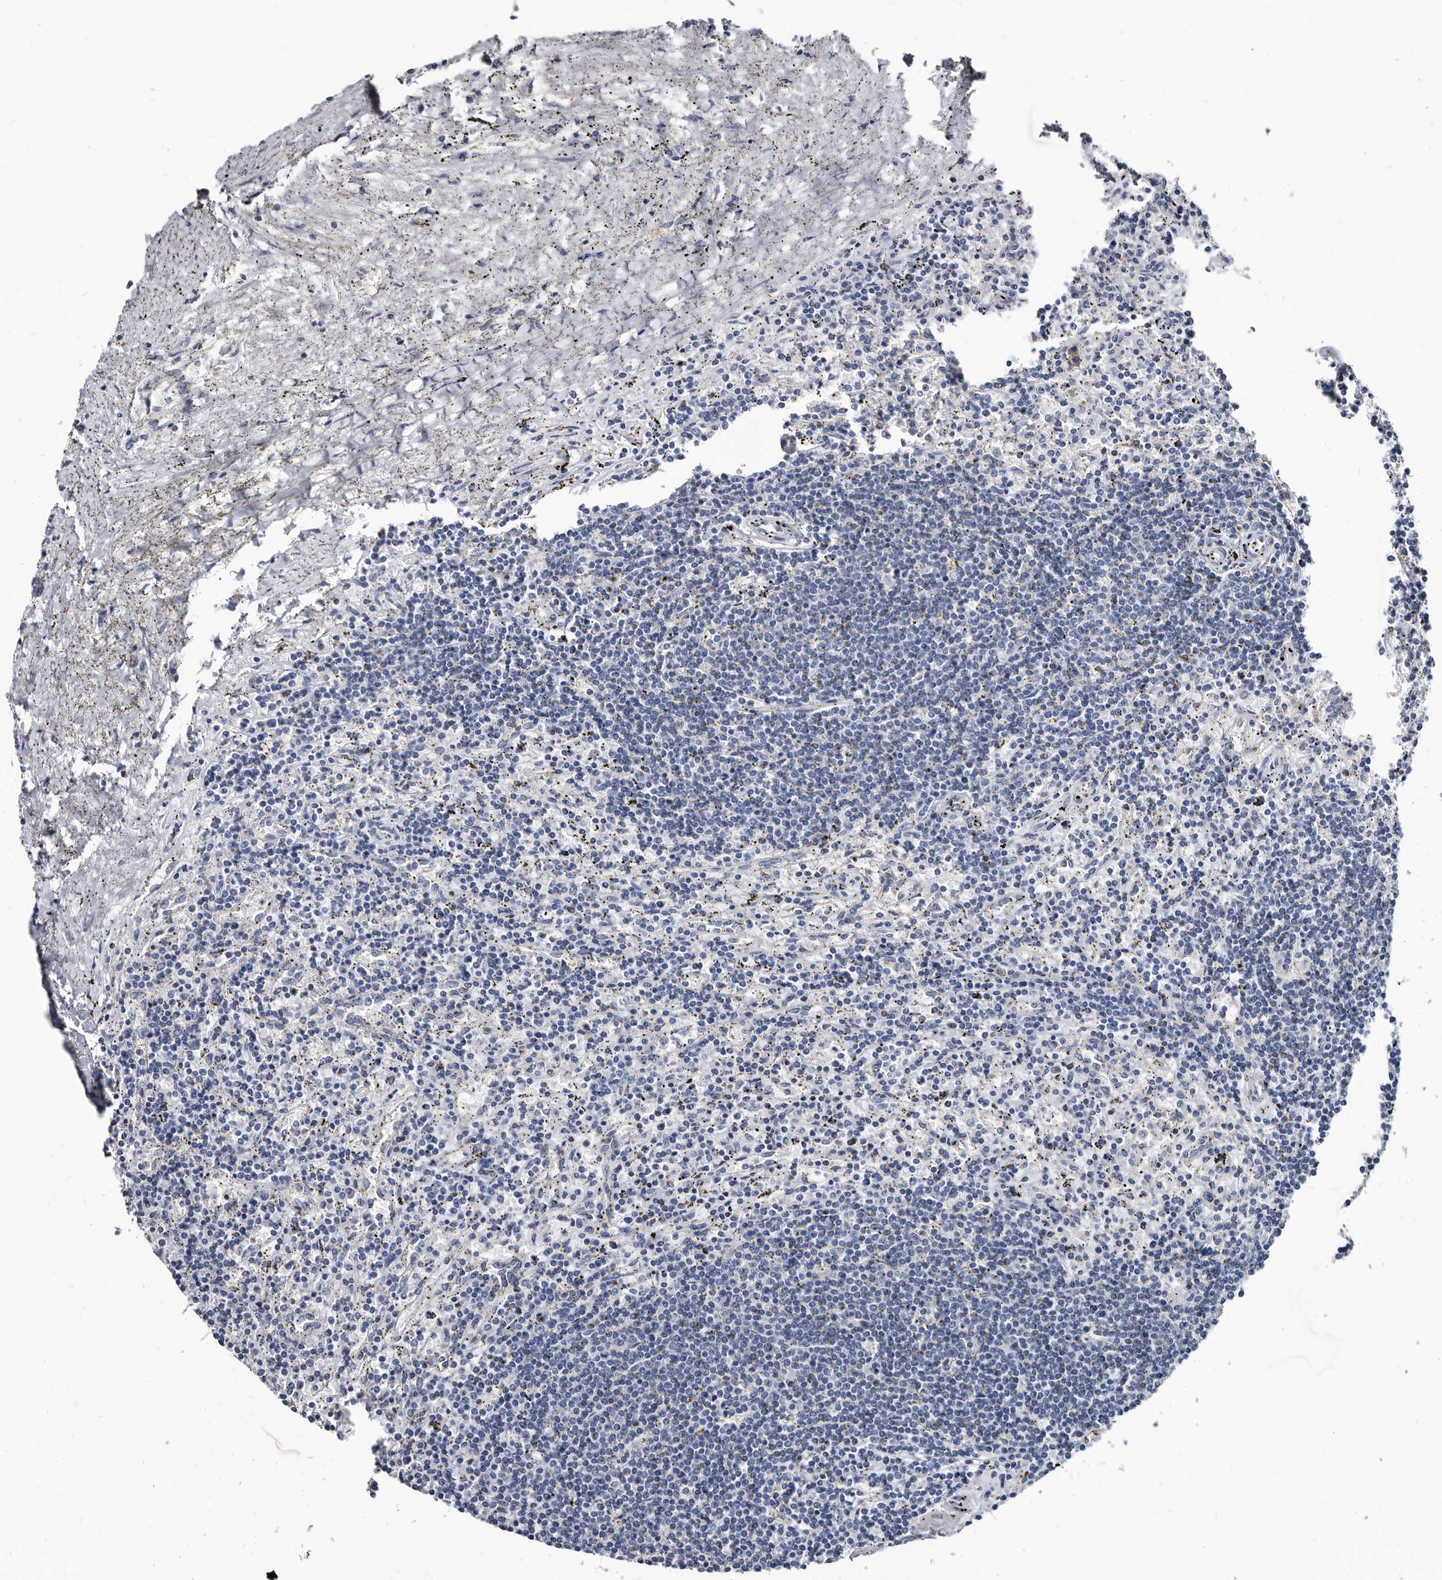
{"staining": {"intensity": "negative", "quantity": "none", "location": "none"}, "tissue": "lymphoma", "cell_type": "Tumor cells", "image_type": "cancer", "snomed": [{"axis": "morphology", "description": "Malignant lymphoma, non-Hodgkin's type, Low grade"}, {"axis": "topography", "description": "Spleen"}], "caption": "IHC of human lymphoma shows no staining in tumor cells.", "gene": "PRSS8", "patient": {"sex": "male", "age": 76}}